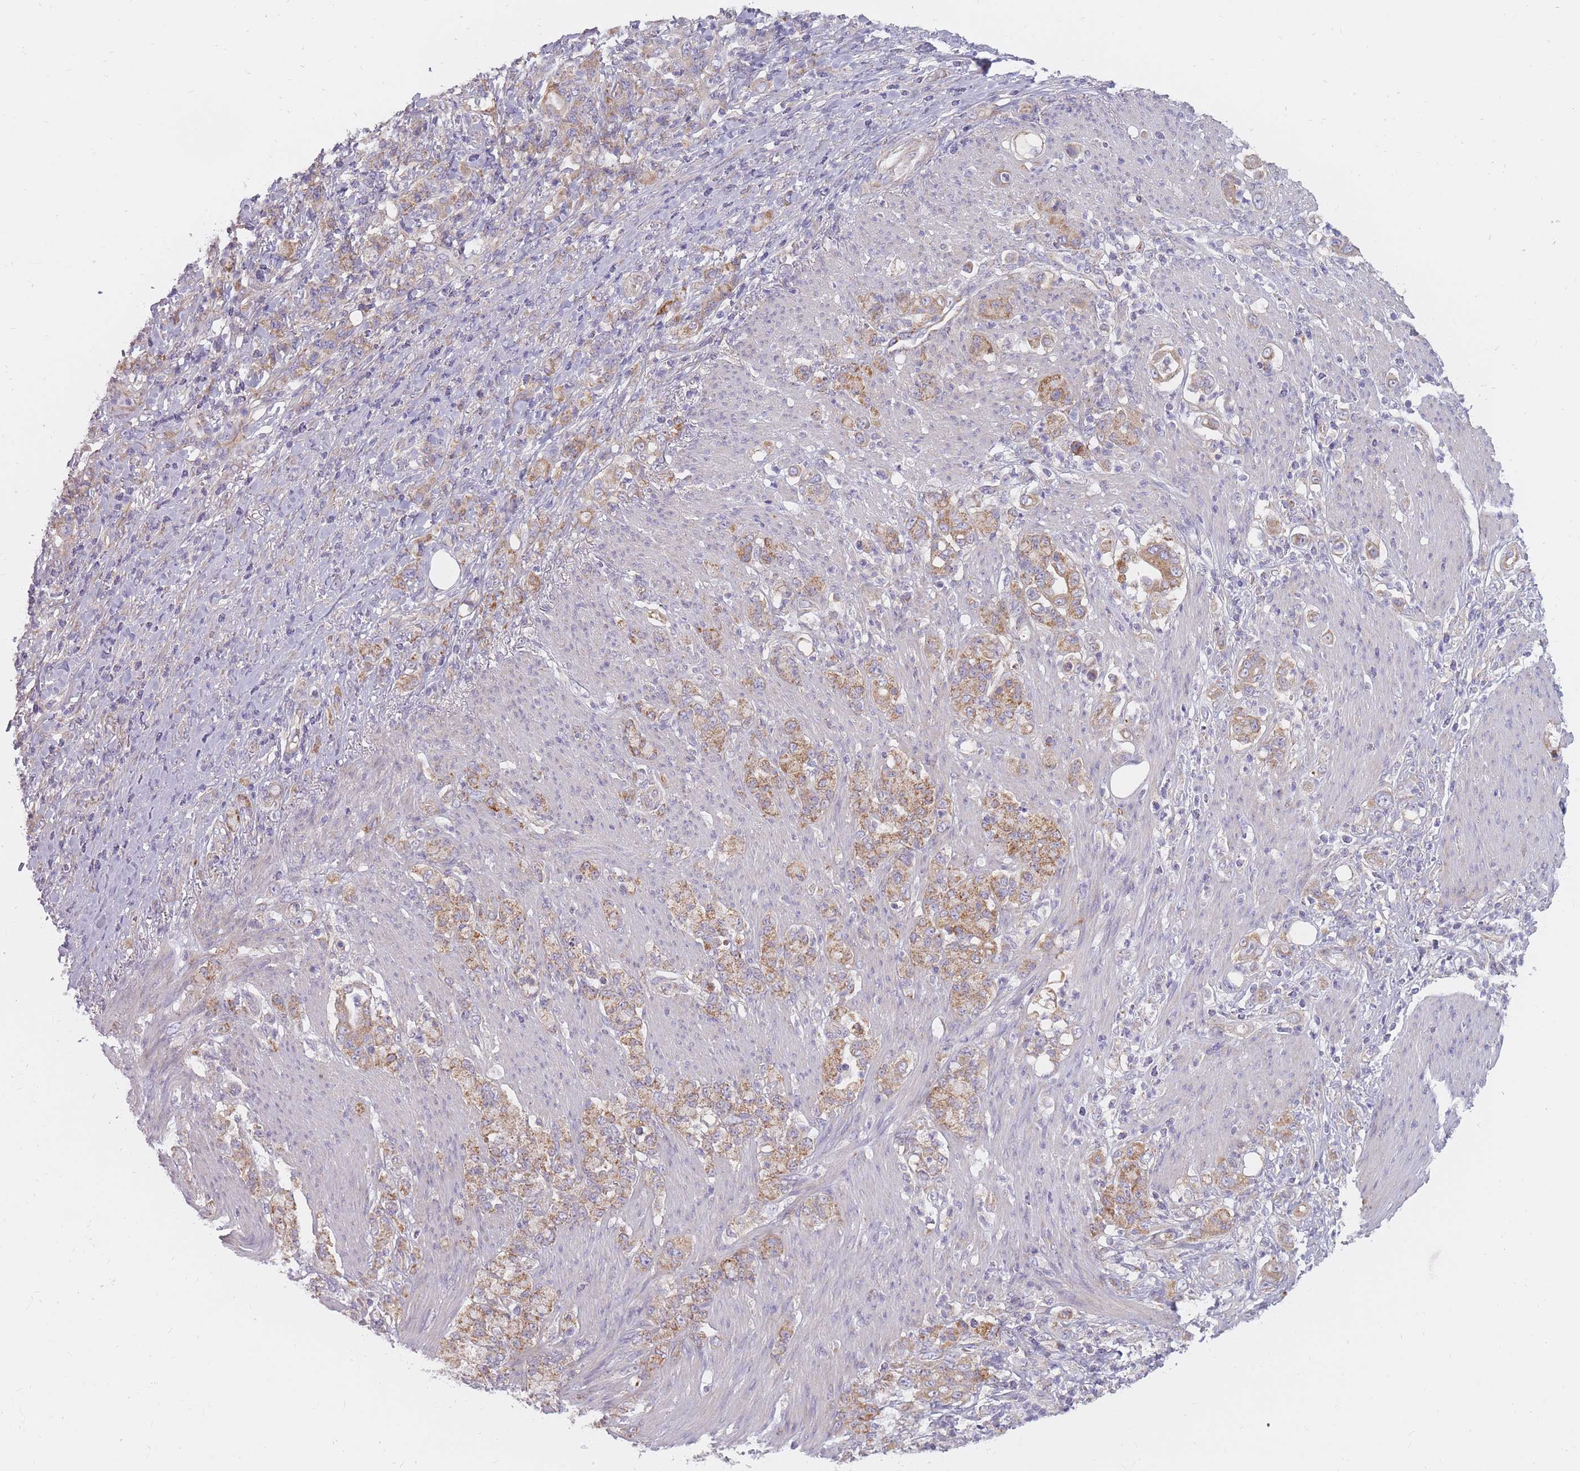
{"staining": {"intensity": "moderate", "quantity": ">75%", "location": "cytoplasmic/membranous"}, "tissue": "stomach cancer", "cell_type": "Tumor cells", "image_type": "cancer", "snomed": [{"axis": "morphology", "description": "Normal tissue, NOS"}, {"axis": "morphology", "description": "Adenocarcinoma, NOS"}, {"axis": "topography", "description": "Stomach"}], "caption": "About >75% of tumor cells in stomach cancer reveal moderate cytoplasmic/membranous protein staining as visualized by brown immunohistochemical staining.", "gene": "ALKBH4", "patient": {"sex": "female", "age": 79}}